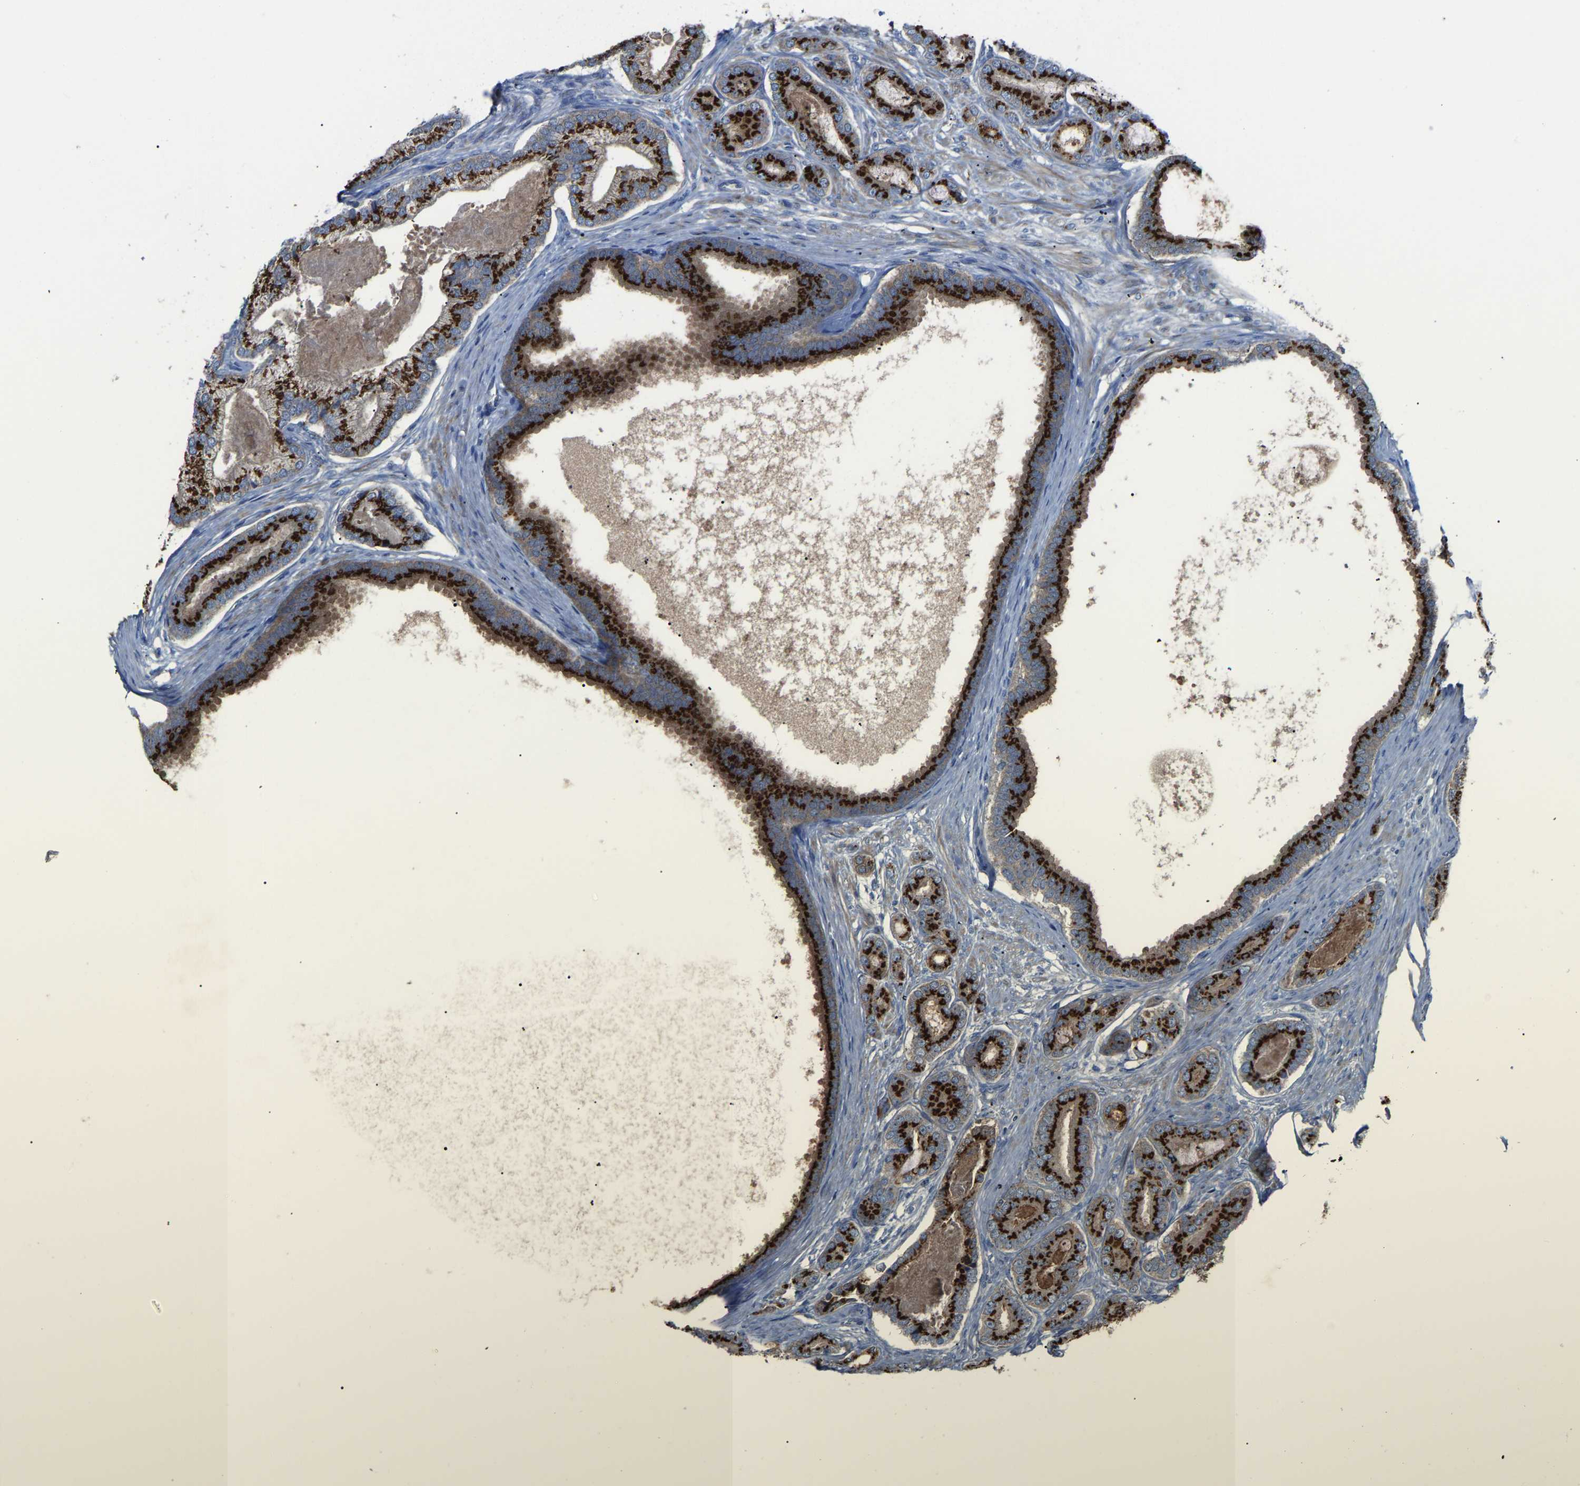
{"staining": {"intensity": "strong", "quantity": ">75%", "location": "cytoplasmic/membranous"}, "tissue": "prostate cancer", "cell_type": "Tumor cells", "image_type": "cancer", "snomed": [{"axis": "morphology", "description": "Adenocarcinoma, High grade"}, {"axis": "topography", "description": "Prostate"}], "caption": "This histopathology image demonstrates immunohistochemistry (IHC) staining of human adenocarcinoma (high-grade) (prostate), with high strong cytoplasmic/membranous positivity in approximately >75% of tumor cells.", "gene": "CANT1", "patient": {"sex": "male", "age": 60}}